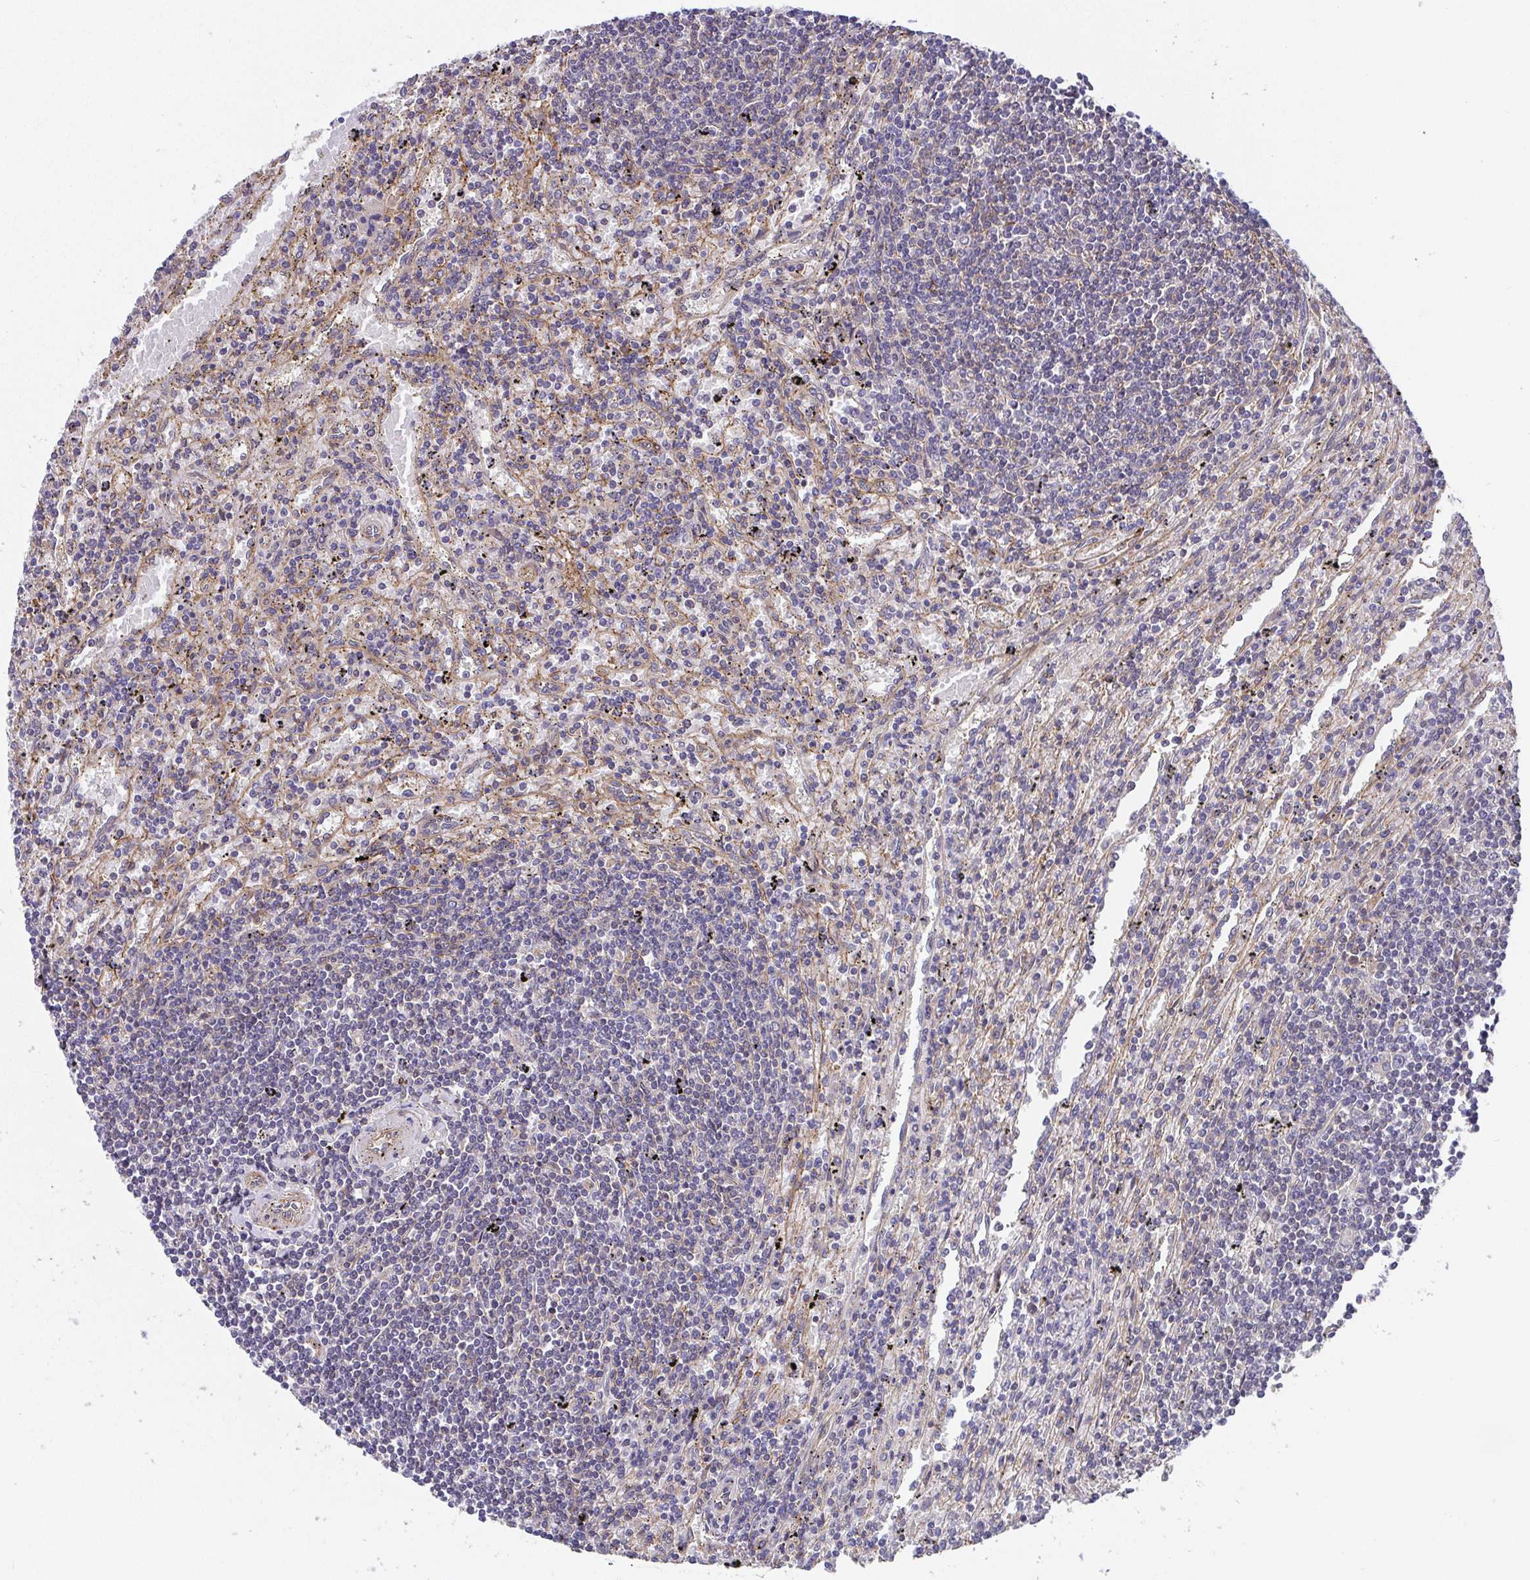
{"staining": {"intensity": "negative", "quantity": "none", "location": "none"}, "tissue": "lymphoma", "cell_type": "Tumor cells", "image_type": "cancer", "snomed": [{"axis": "morphology", "description": "Malignant lymphoma, non-Hodgkin's type, Low grade"}, {"axis": "topography", "description": "Spleen"}], "caption": "Tumor cells show no significant protein expression in lymphoma. (Immunohistochemistry, brightfield microscopy, high magnification).", "gene": "ZNF696", "patient": {"sex": "male", "age": 76}}